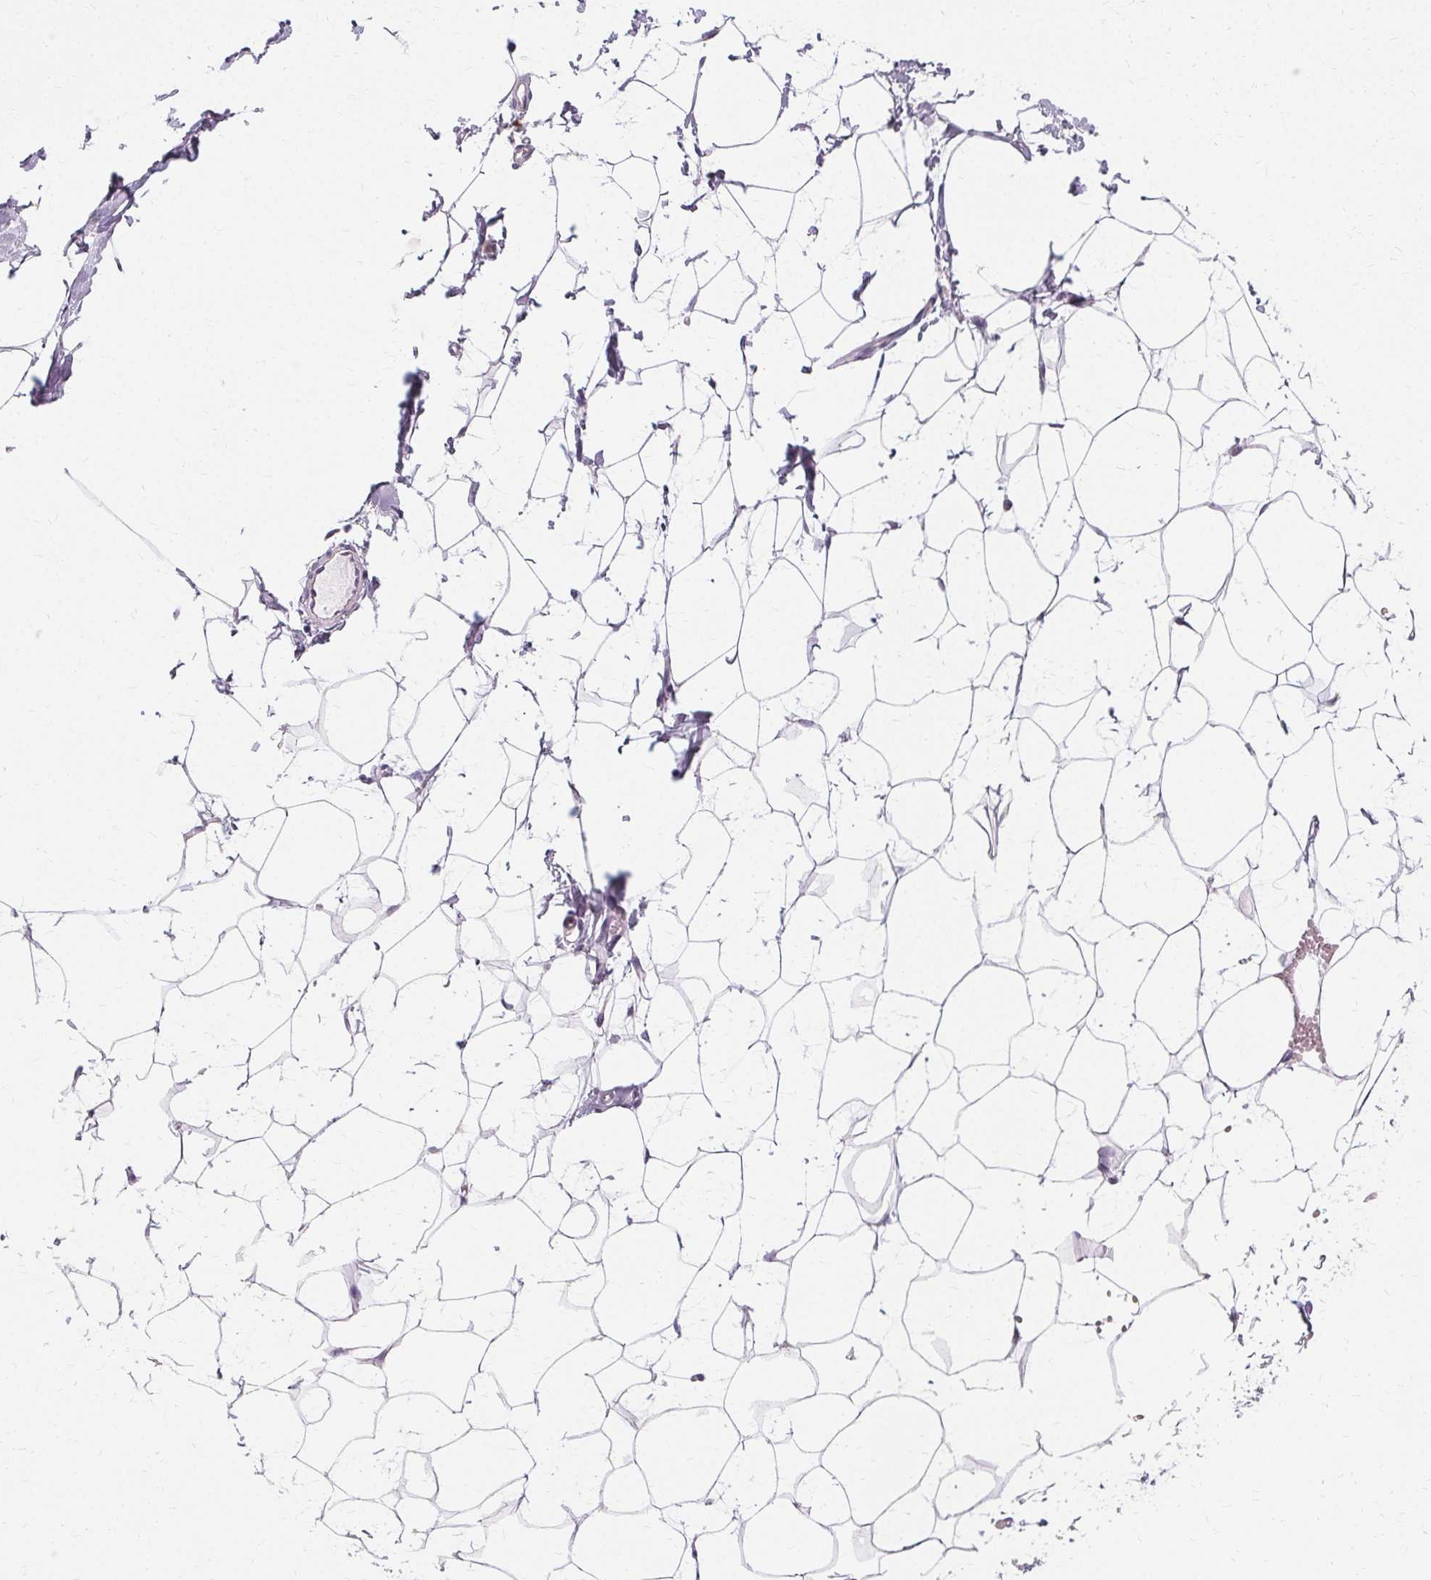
{"staining": {"intensity": "negative", "quantity": "none", "location": "none"}, "tissue": "breast", "cell_type": "Adipocytes", "image_type": "normal", "snomed": [{"axis": "morphology", "description": "Normal tissue, NOS"}, {"axis": "topography", "description": "Breast"}], "caption": "Adipocytes show no significant staining in normal breast. Nuclei are stained in blue.", "gene": "FCRL3", "patient": {"sex": "female", "age": 27}}